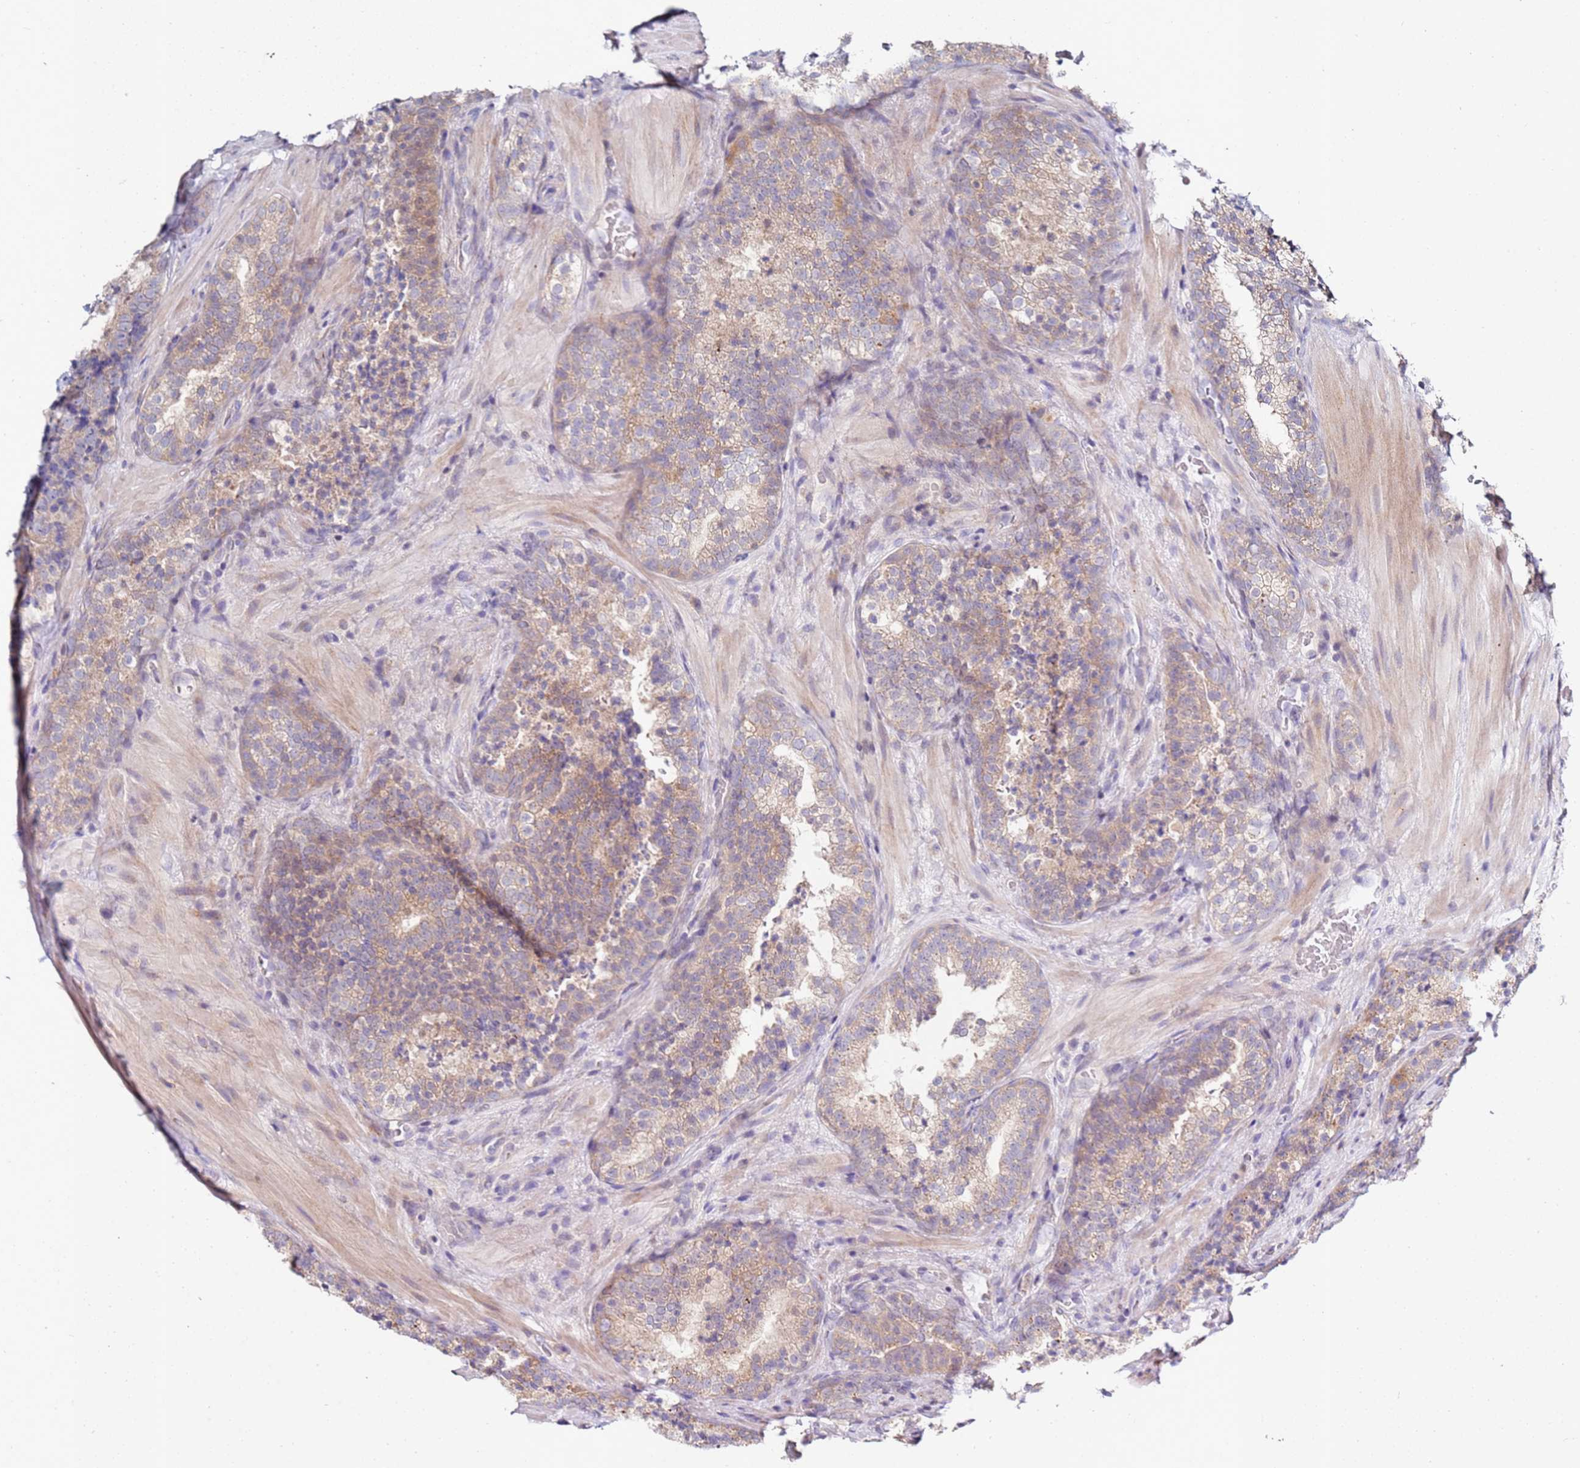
{"staining": {"intensity": "weak", "quantity": ">75%", "location": "cytoplasmic/membranous"}, "tissue": "prostate cancer", "cell_type": "Tumor cells", "image_type": "cancer", "snomed": [{"axis": "morphology", "description": "Adenocarcinoma, High grade"}, {"axis": "topography", "description": "Prostate"}], "caption": "Immunohistochemistry image of neoplastic tissue: prostate adenocarcinoma (high-grade) stained using immunohistochemistry exhibits low levels of weak protein expression localized specifically in the cytoplasmic/membranous of tumor cells, appearing as a cytoplasmic/membranous brown color.", "gene": "CNOT9", "patient": {"sex": "male", "age": 56}}